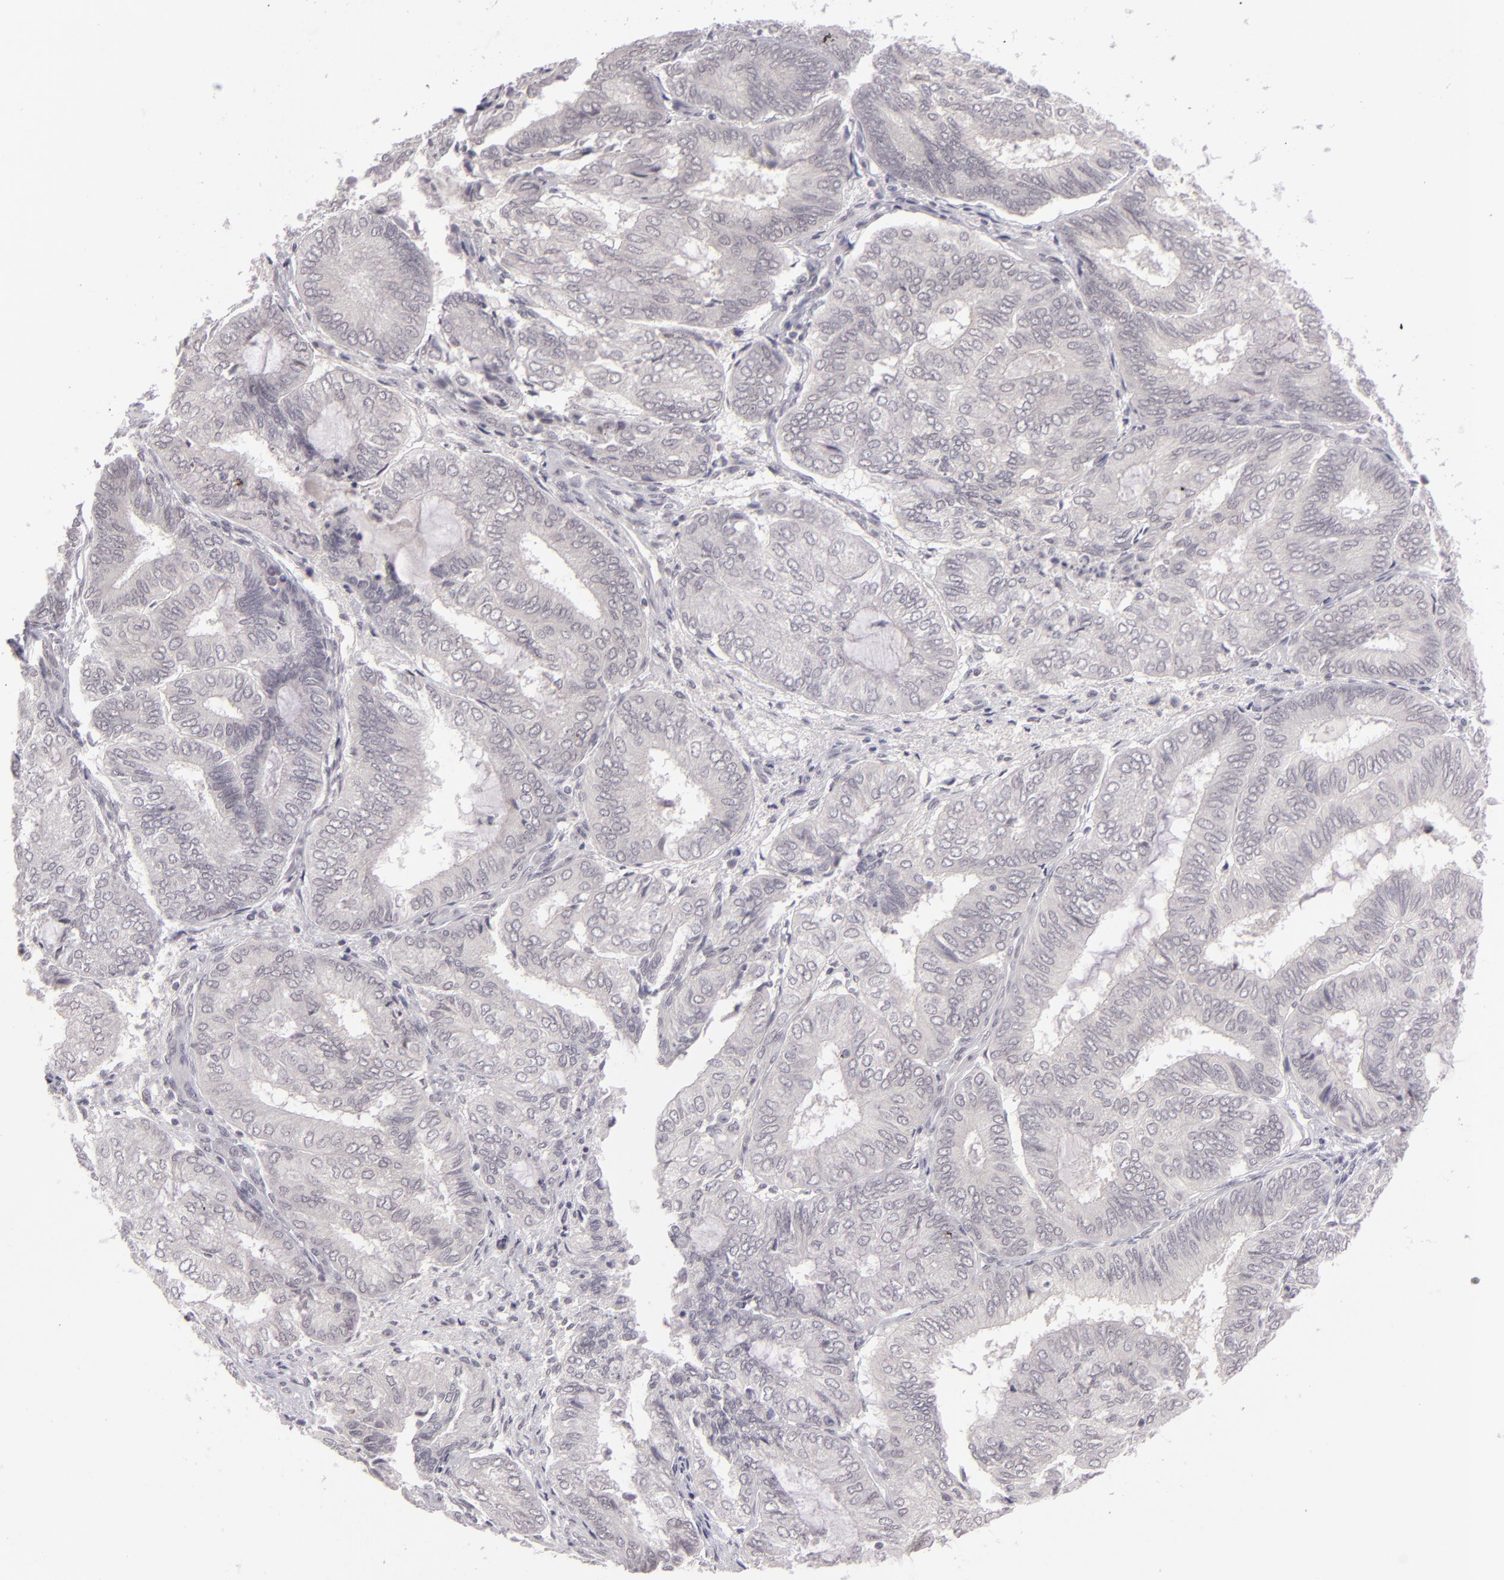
{"staining": {"intensity": "negative", "quantity": "none", "location": "none"}, "tissue": "endometrial cancer", "cell_type": "Tumor cells", "image_type": "cancer", "snomed": [{"axis": "morphology", "description": "Adenocarcinoma, NOS"}, {"axis": "topography", "description": "Endometrium"}], "caption": "There is no significant positivity in tumor cells of endometrial cancer.", "gene": "ZNF205", "patient": {"sex": "female", "age": 59}}